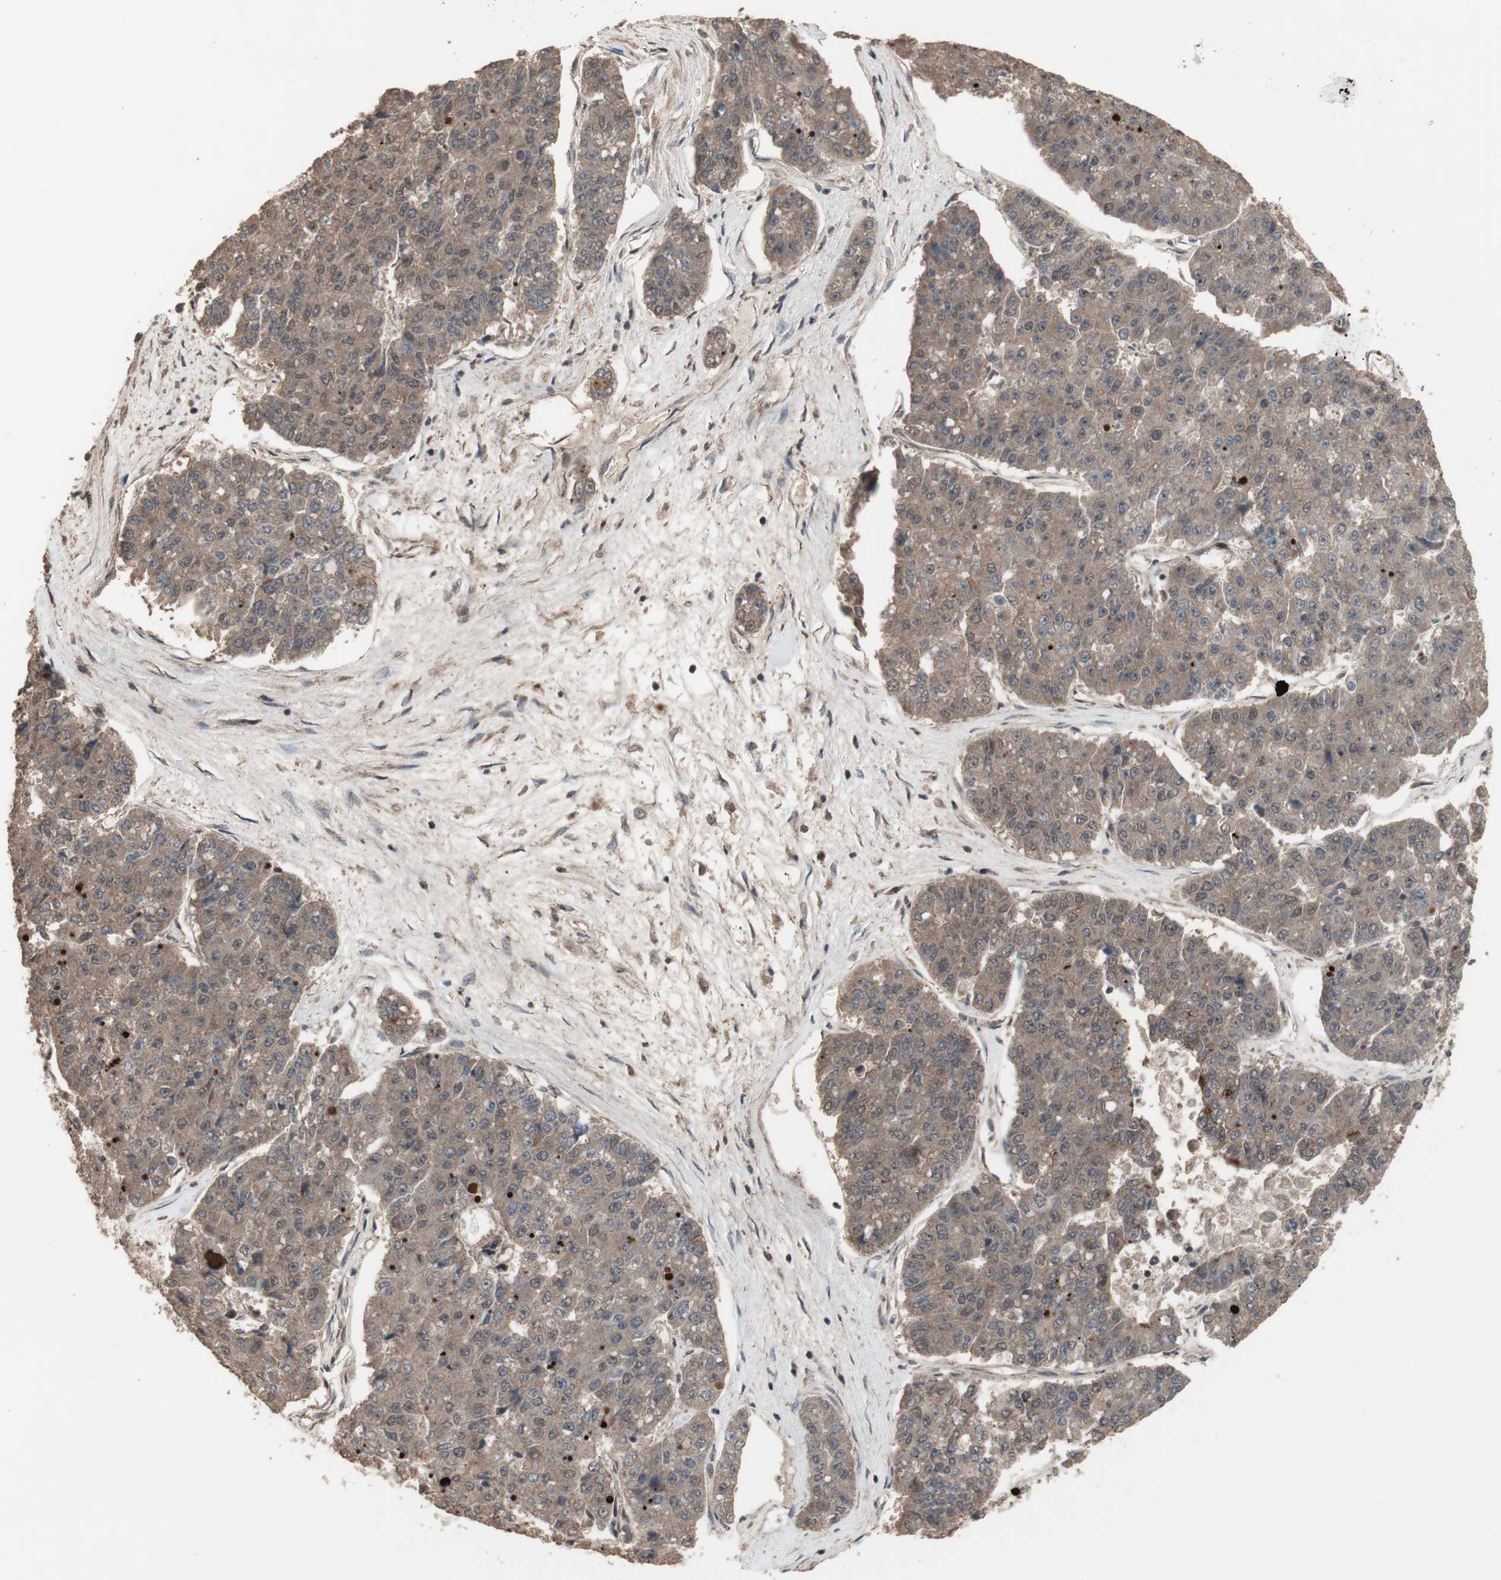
{"staining": {"intensity": "moderate", "quantity": ">75%", "location": "cytoplasmic/membranous"}, "tissue": "pancreatic cancer", "cell_type": "Tumor cells", "image_type": "cancer", "snomed": [{"axis": "morphology", "description": "Adenocarcinoma, NOS"}, {"axis": "topography", "description": "Pancreas"}], "caption": "Immunohistochemical staining of human adenocarcinoma (pancreatic) shows medium levels of moderate cytoplasmic/membranous positivity in about >75% of tumor cells. The staining was performed using DAB to visualize the protein expression in brown, while the nuclei were stained in blue with hematoxylin (Magnification: 20x).", "gene": "KANSL1", "patient": {"sex": "male", "age": 50}}